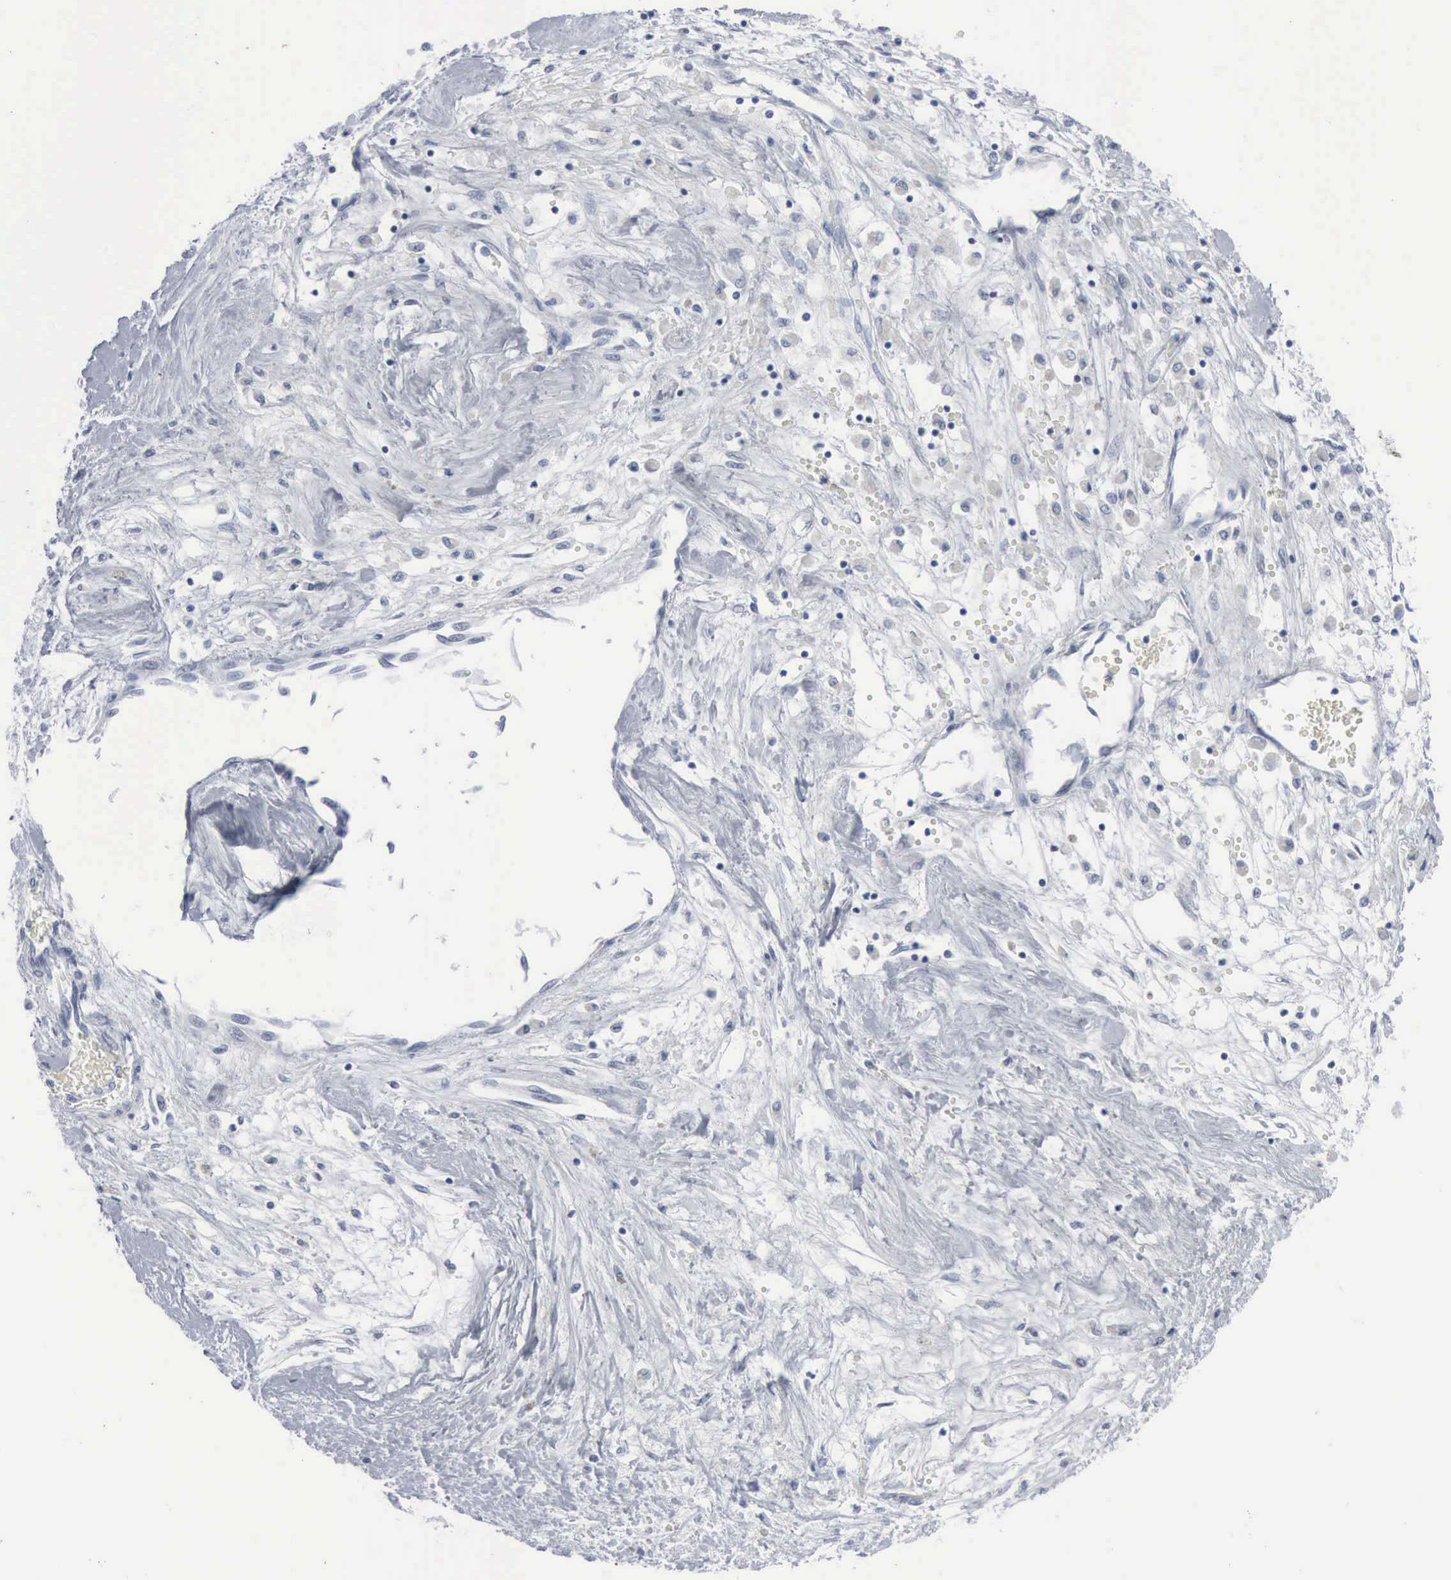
{"staining": {"intensity": "negative", "quantity": "none", "location": "none"}, "tissue": "liver cancer", "cell_type": "Tumor cells", "image_type": "cancer", "snomed": [{"axis": "morphology", "description": "Carcinoma, Hepatocellular, NOS"}, {"axis": "topography", "description": "Liver"}], "caption": "DAB immunohistochemical staining of human hepatocellular carcinoma (liver) displays no significant expression in tumor cells. (DAB immunohistochemistry (IHC) visualized using brightfield microscopy, high magnification).", "gene": "DMD", "patient": {"sex": "male", "age": 64}}